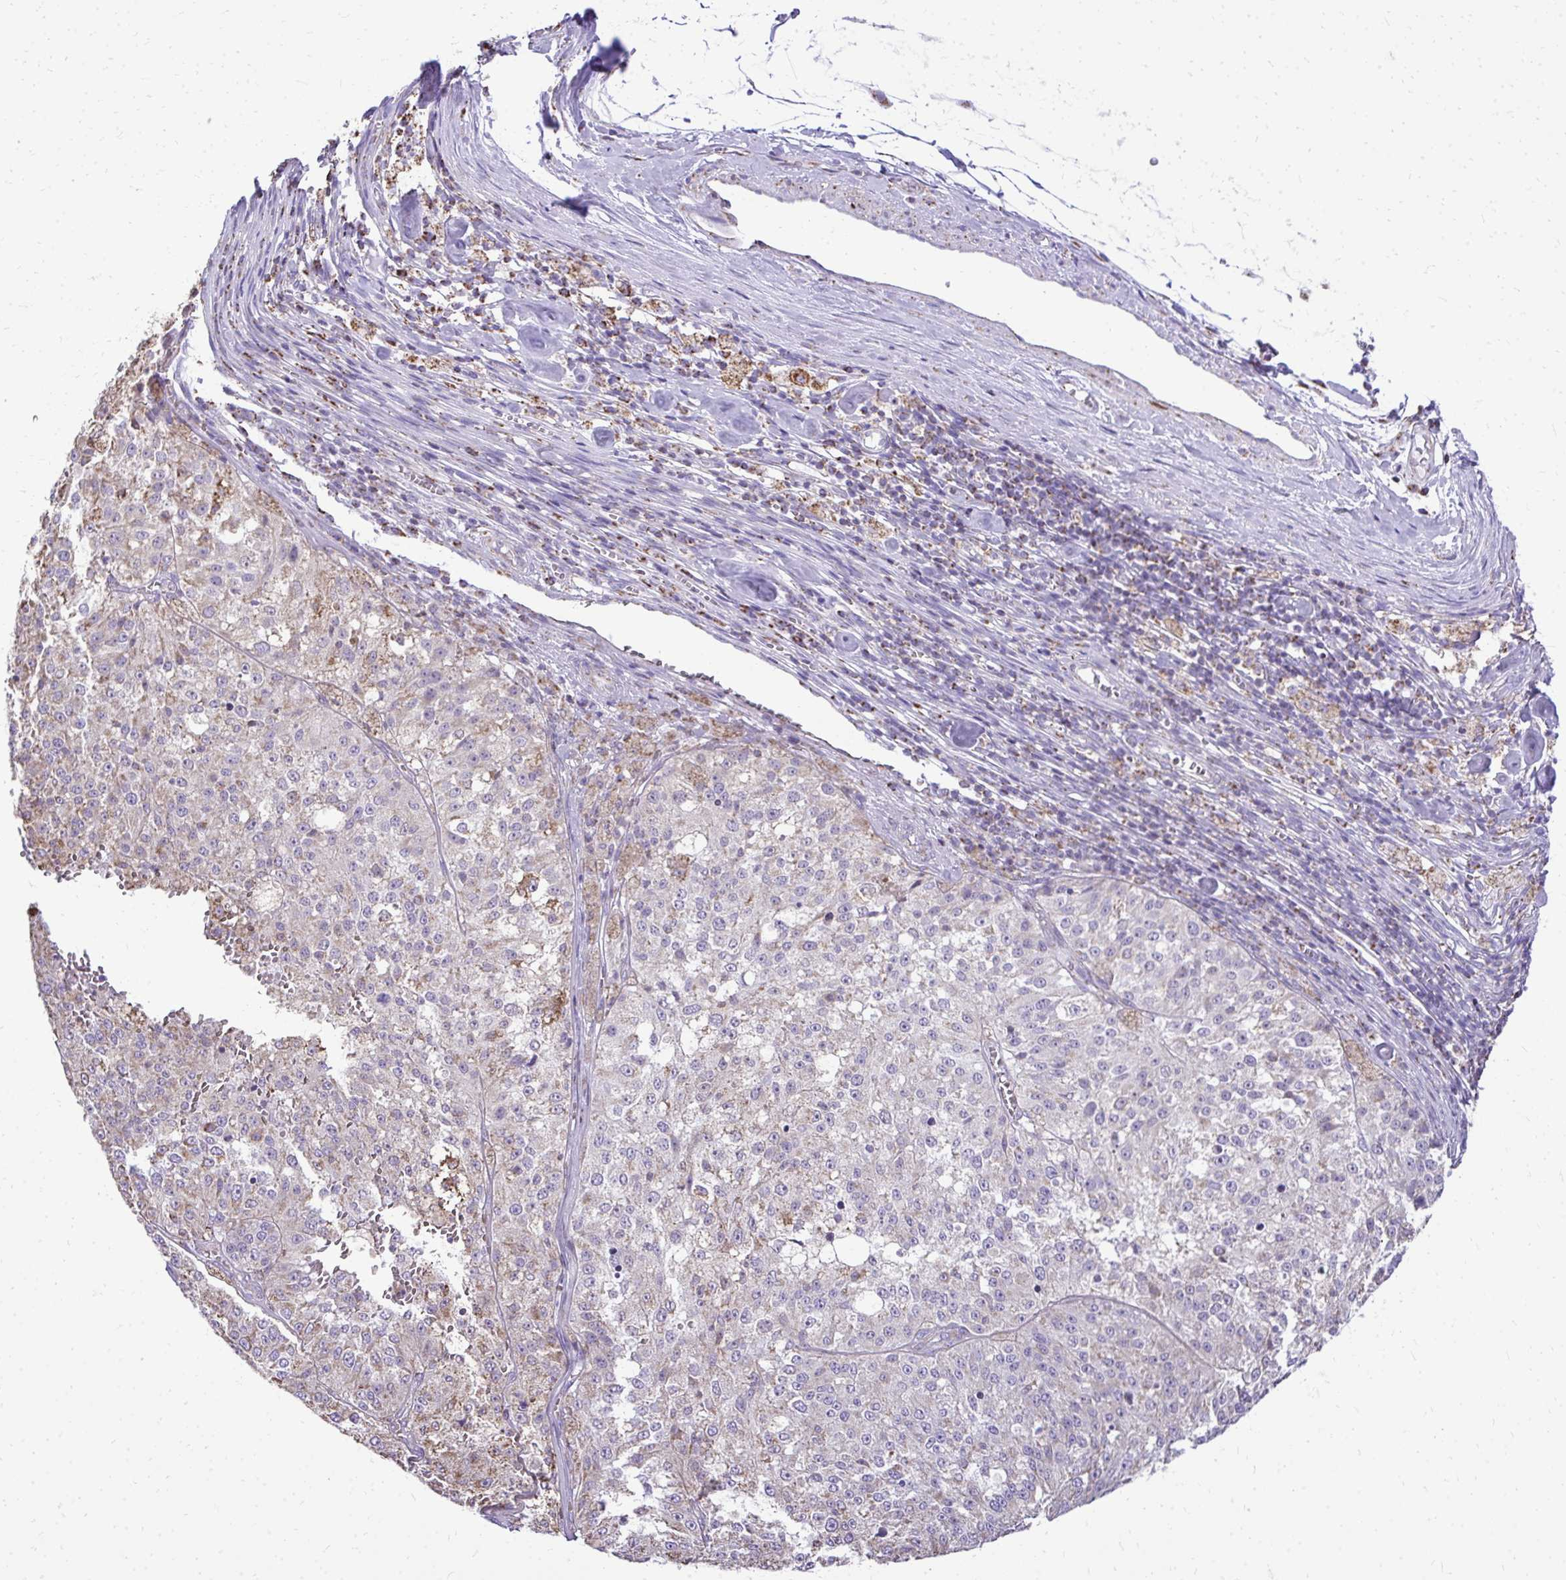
{"staining": {"intensity": "weak", "quantity": "<25%", "location": "cytoplasmic/membranous"}, "tissue": "melanoma", "cell_type": "Tumor cells", "image_type": "cancer", "snomed": [{"axis": "morphology", "description": "Malignant melanoma, Metastatic site"}, {"axis": "topography", "description": "Lymph node"}], "caption": "This histopathology image is of melanoma stained with immunohistochemistry to label a protein in brown with the nuclei are counter-stained blue. There is no expression in tumor cells.", "gene": "MPZL2", "patient": {"sex": "female", "age": 64}}